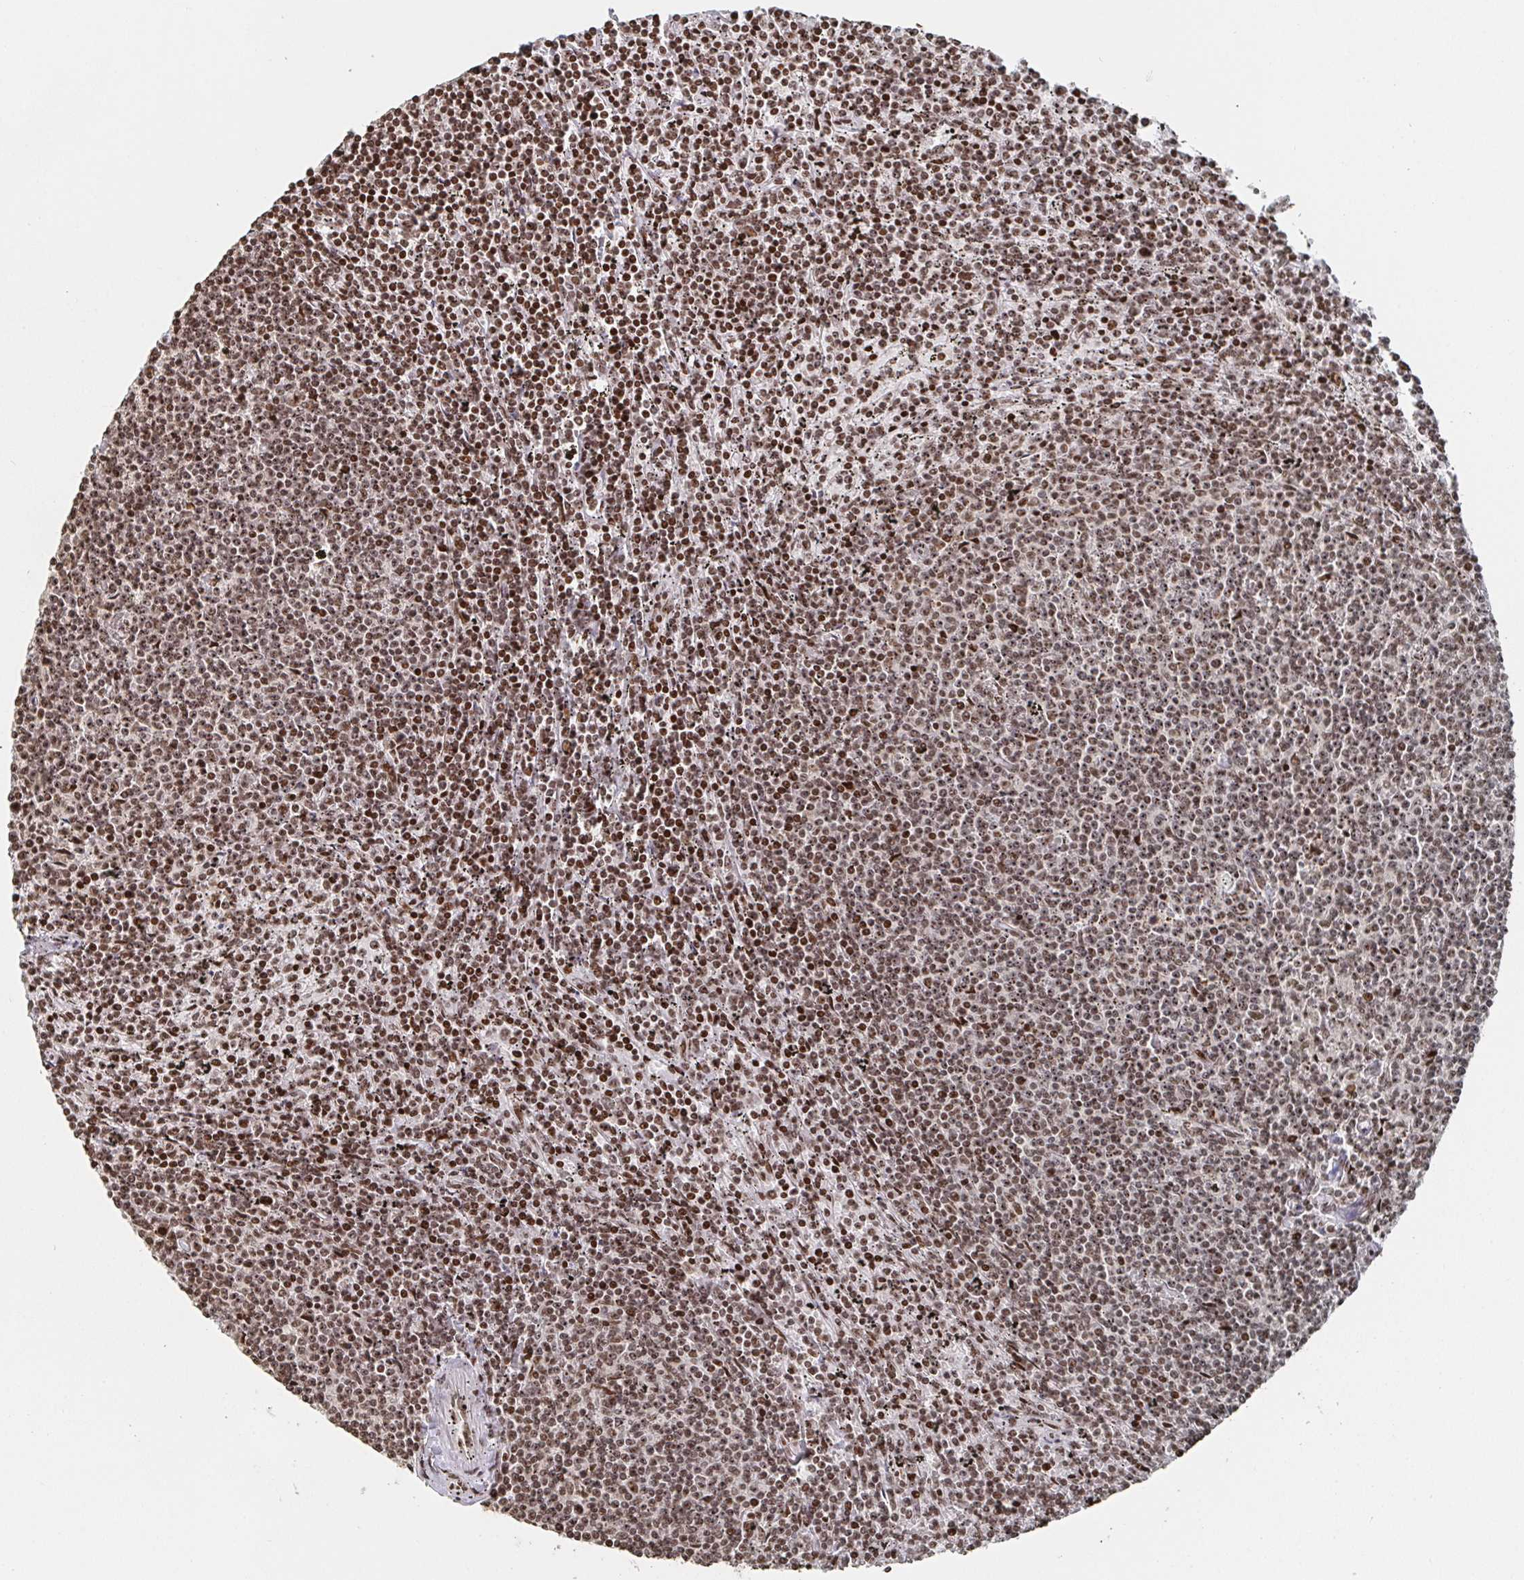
{"staining": {"intensity": "moderate", "quantity": ">75%", "location": "nuclear"}, "tissue": "lymphoma", "cell_type": "Tumor cells", "image_type": "cancer", "snomed": [{"axis": "morphology", "description": "Malignant lymphoma, non-Hodgkin's type, Low grade"}, {"axis": "topography", "description": "Spleen"}], "caption": "A micrograph showing moderate nuclear expression in about >75% of tumor cells in low-grade malignant lymphoma, non-Hodgkin's type, as visualized by brown immunohistochemical staining.", "gene": "ZDHHC12", "patient": {"sex": "female", "age": 50}}